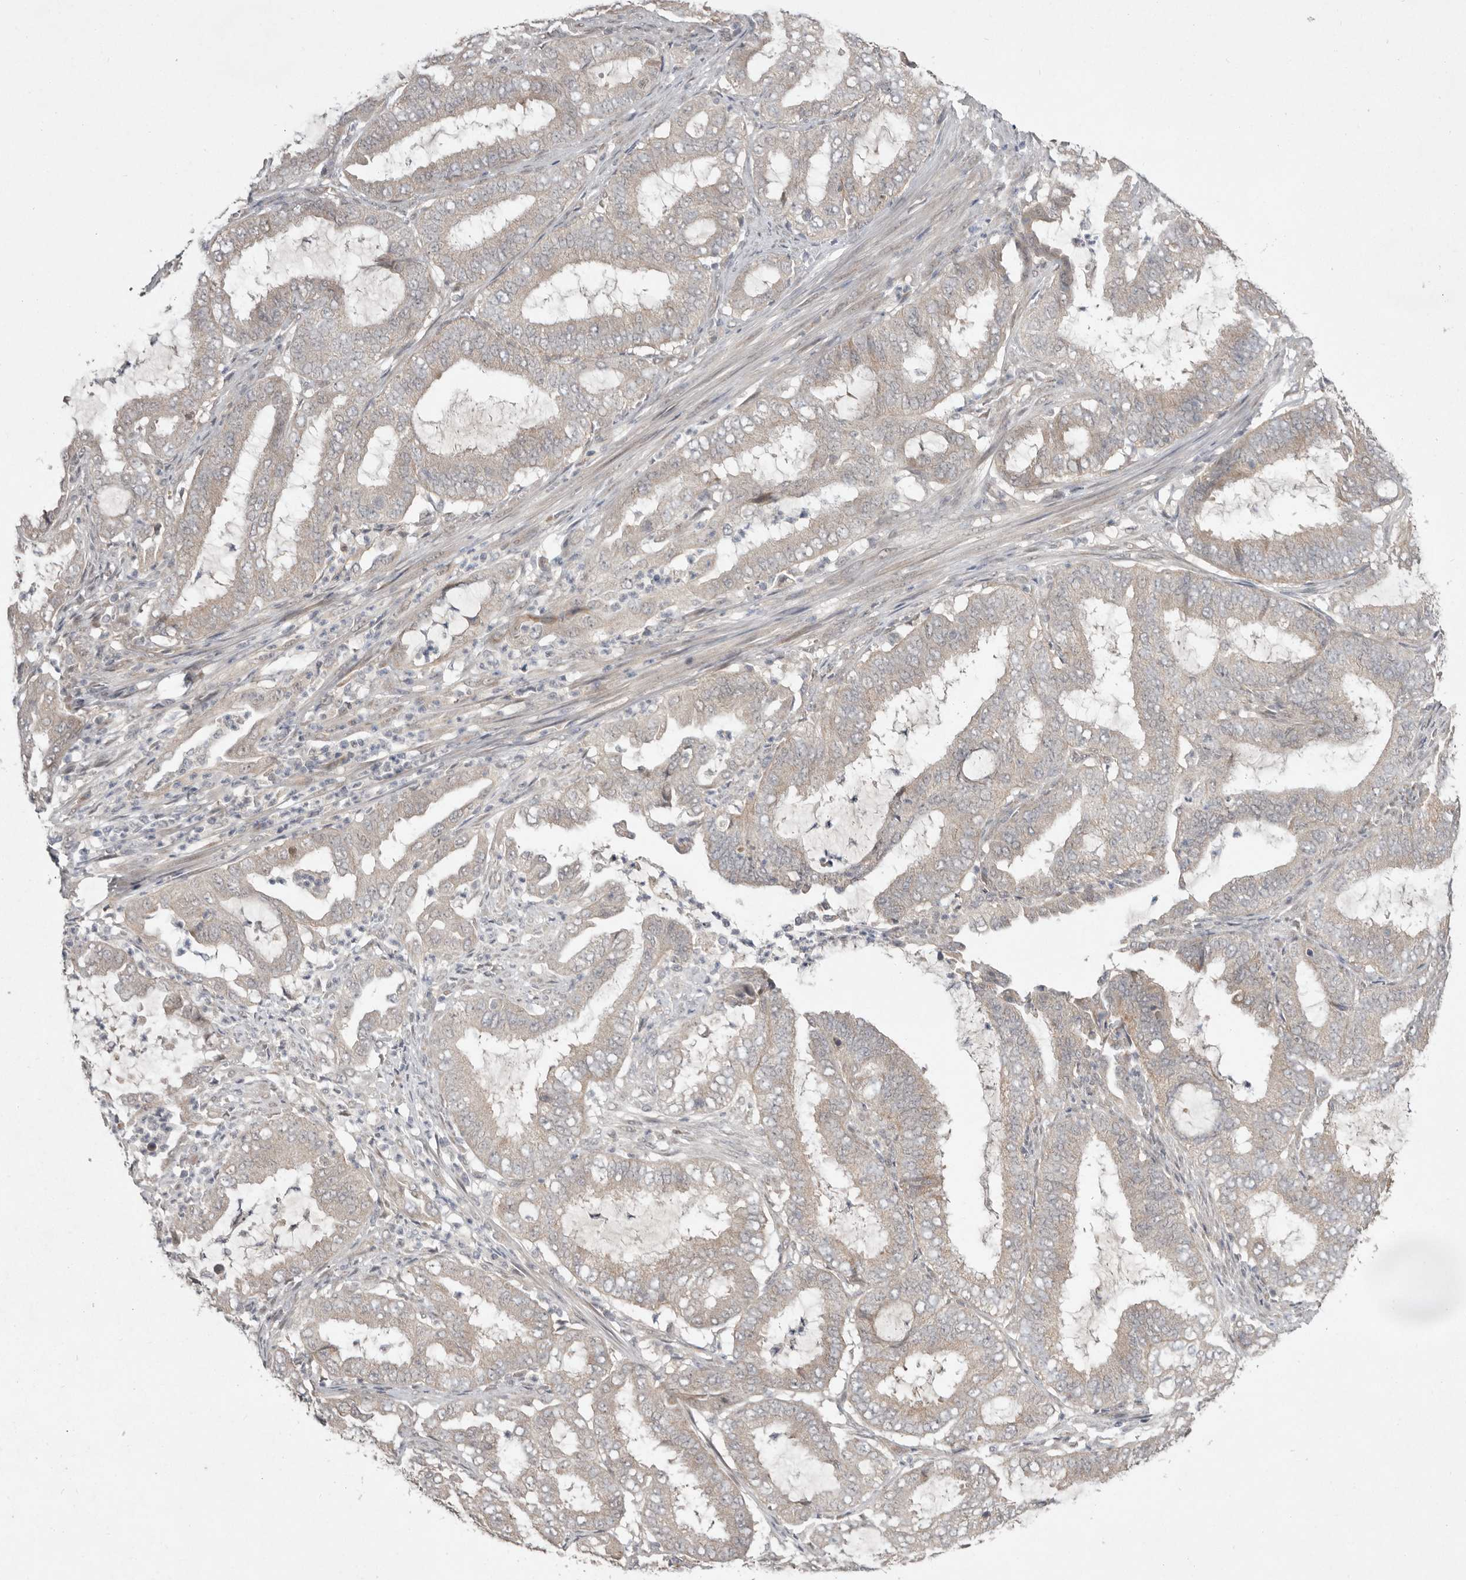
{"staining": {"intensity": "weak", "quantity": "<25%", "location": "cytoplasmic/membranous"}, "tissue": "endometrial cancer", "cell_type": "Tumor cells", "image_type": "cancer", "snomed": [{"axis": "morphology", "description": "Adenocarcinoma, NOS"}, {"axis": "topography", "description": "Endometrium"}], "caption": "Immunohistochemical staining of adenocarcinoma (endometrial) reveals no significant positivity in tumor cells.", "gene": "NSUN4", "patient": {"sex": "female", "age": 51}}